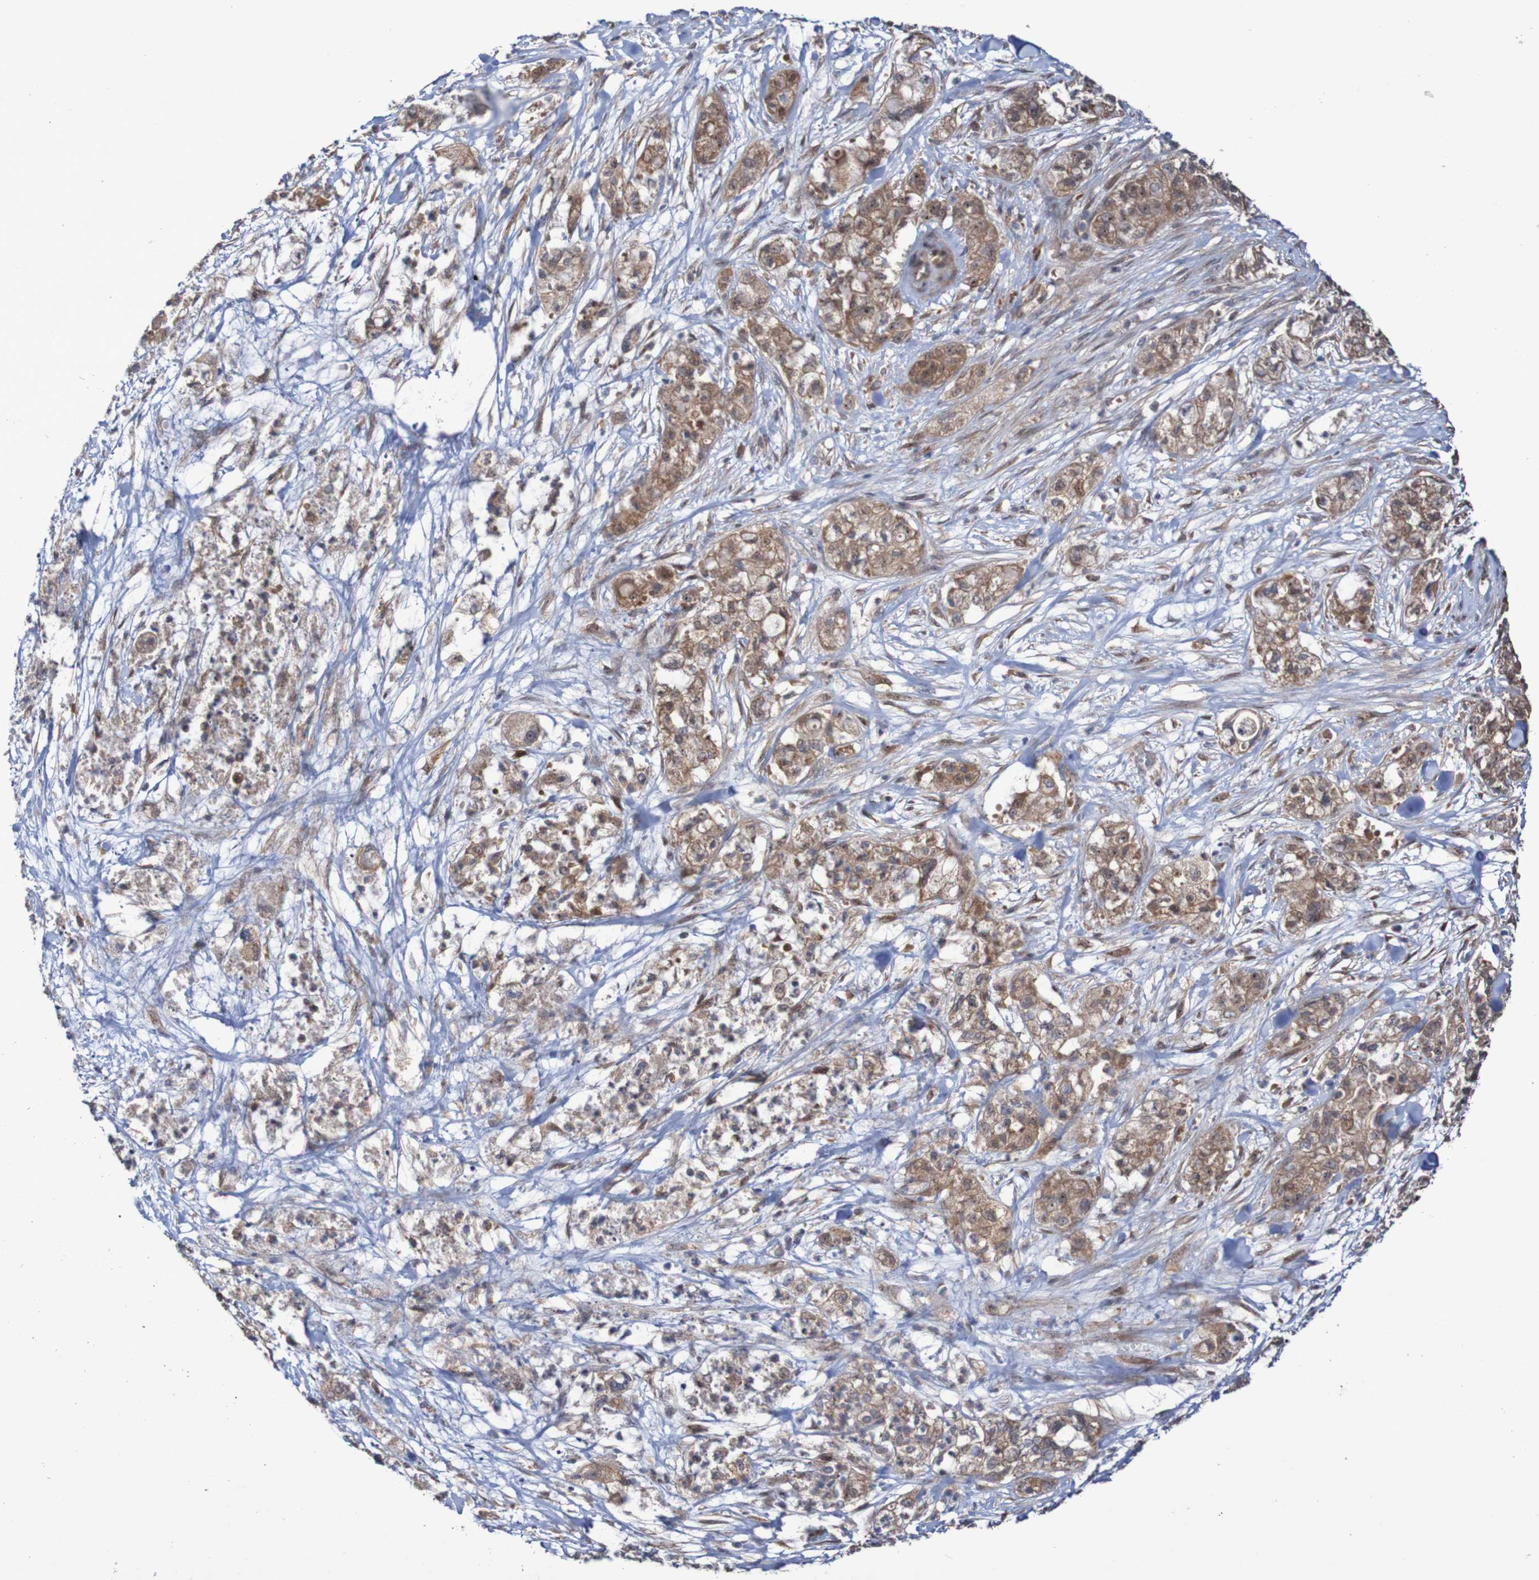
{"staining": {"intensity": "moderate", "quantity": ">75%", "location": "cytoplasmic/membranous"}, "tissue": "pancreatic cancer", "cell_type": "Tumor cells", "image_type": "cancer", "snomed": [{"axis": "morphology", "description": "Adenocarcinoma, NOS"}, {"axis": "topography", "description": "Pancreas"}], "caption": "Pancreatic cancer stained for a protein (brown) shows moderate cytoplasmic/membranous positive expression in about >75% of tumor cells.", "gene": "PHPT1", "patient": {"sex": "female", "age": 78}}